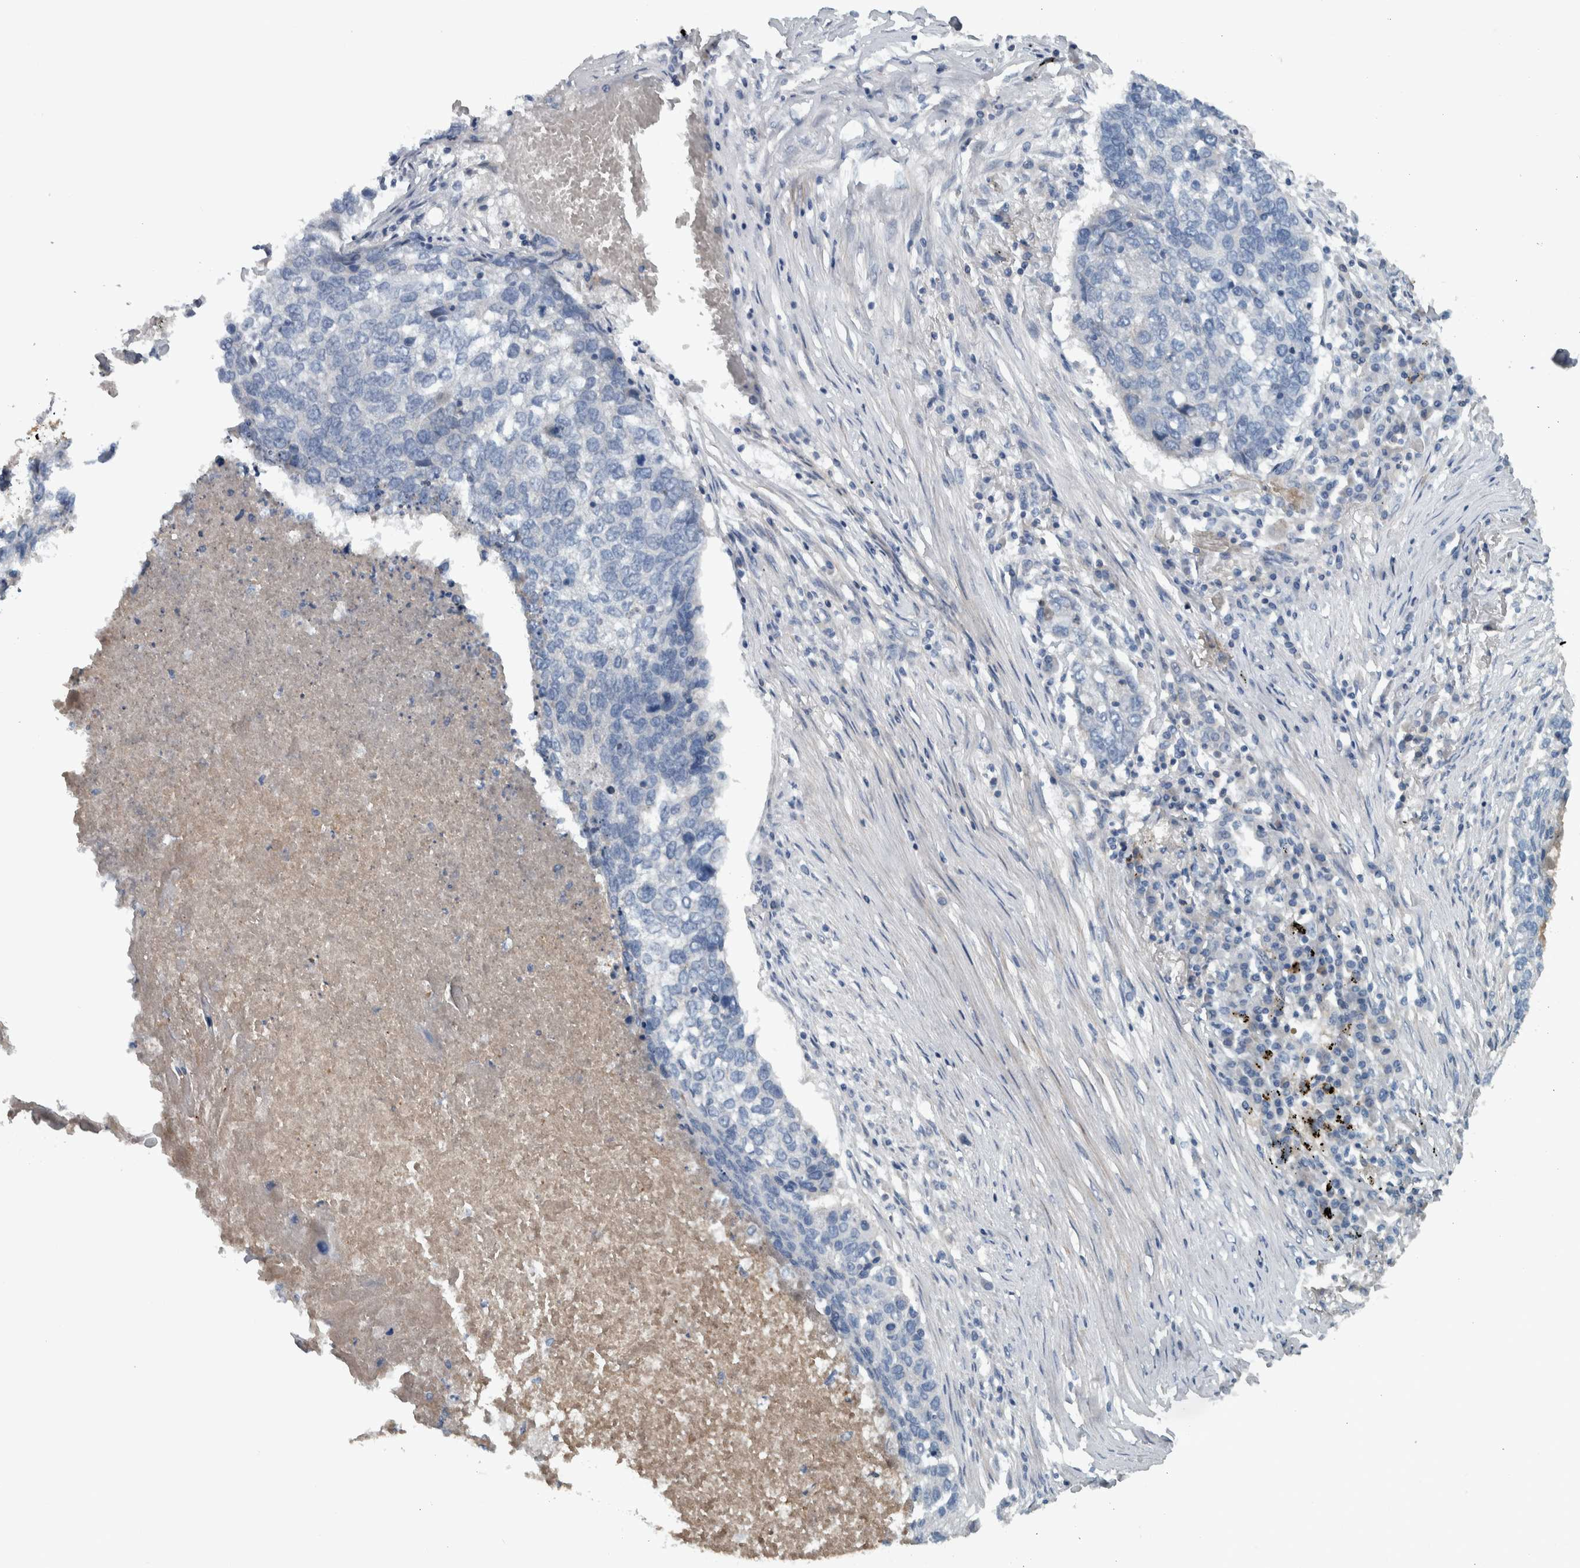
{"staining": {"intensity": "negative", "quantity": "none", "location": "none"}, "tissue": "lung cancer", "cell_type": "Tumor cells", "image_type": "cancer", "snomed": [{"axis": "morphology", "description": "Squamous cell carcinoma, NOS"}, {"axis": "topography", "description": "Lung"}], "caption": "Protein analysis of lung cancer (squamous cell carcinoma) reveals no significant expression in tumor cells. (Stains: DAB immunohistochemistry (IHC) with hematoxylin counter stain, Microscopy: brightfield microscopy at high magnification).", "gene": "SERPINC1", "patient": {"sex": "female", "age": 63}}